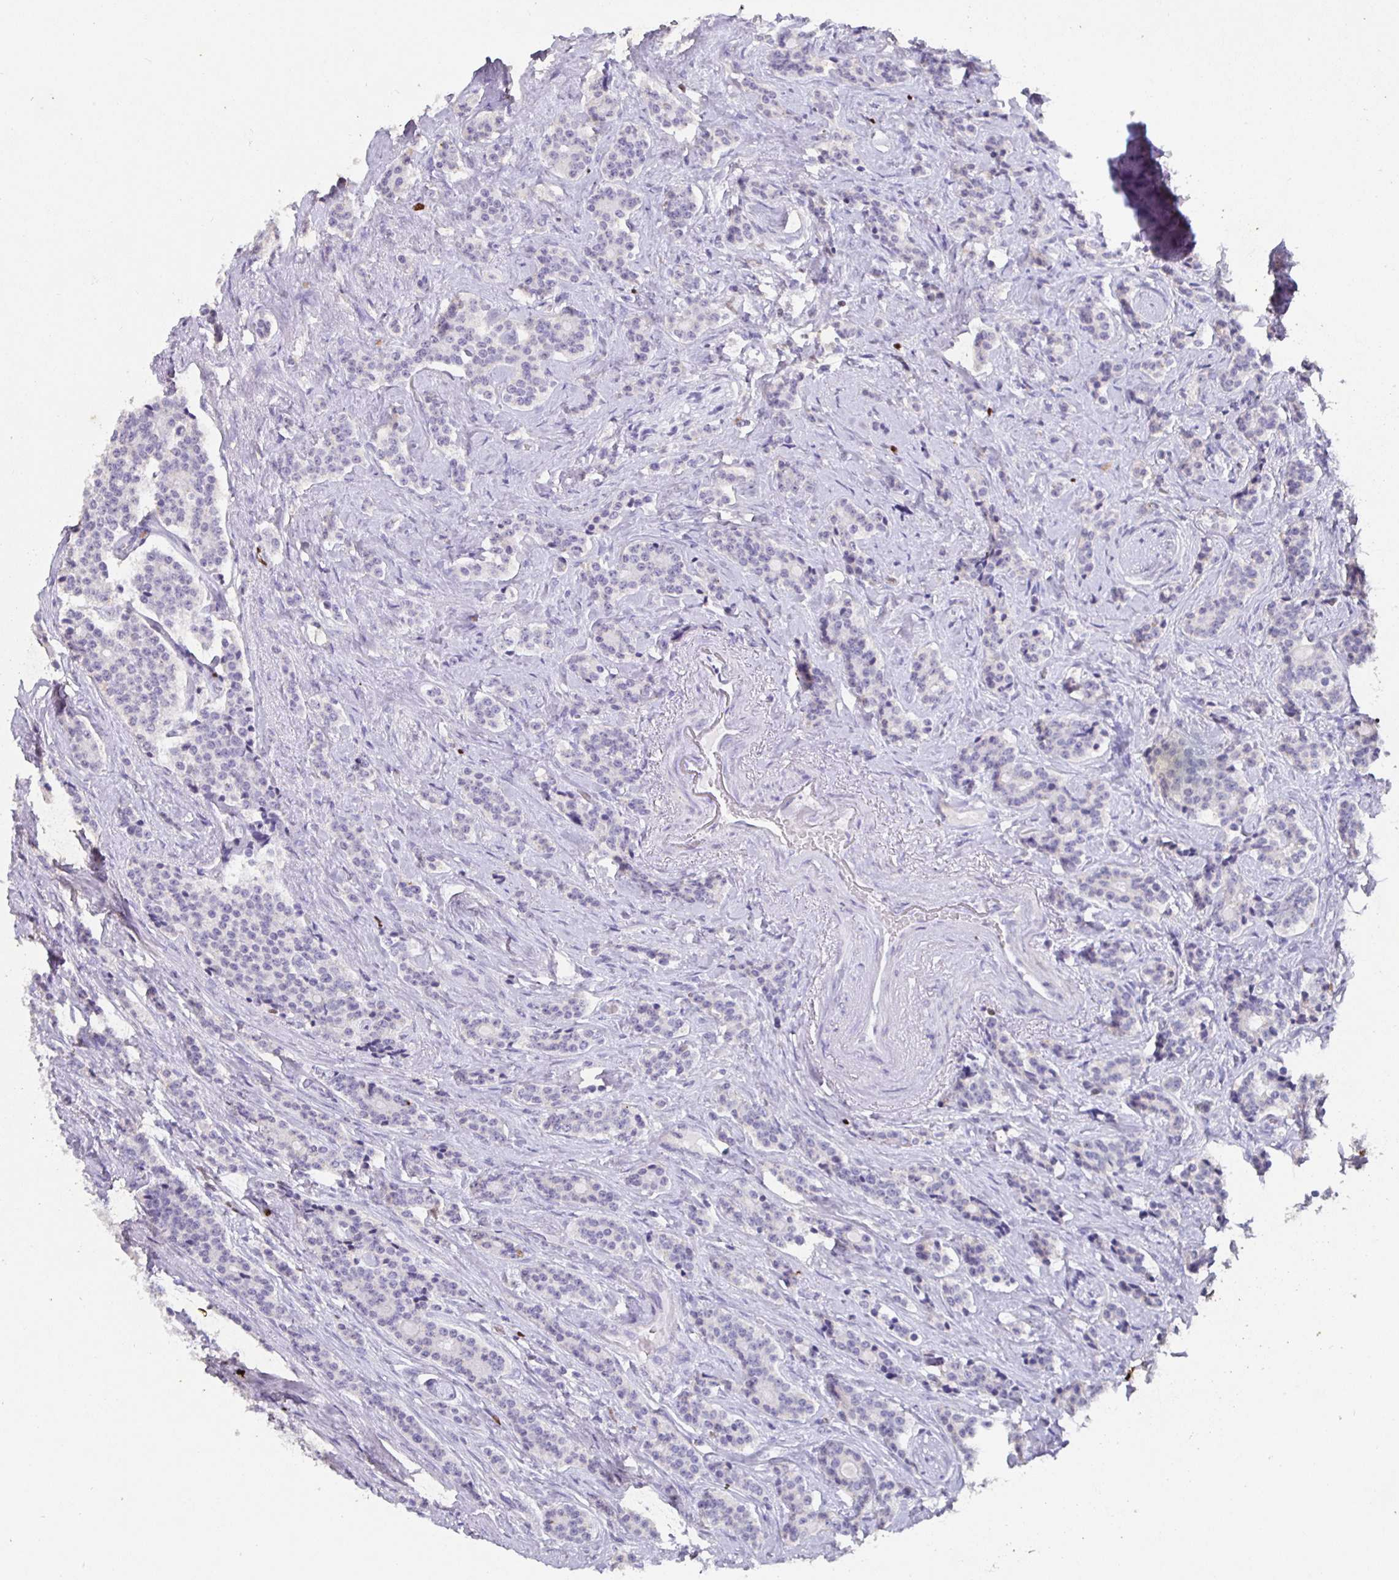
{"staining": {"intensity": "negative", "quantity": "none", "location": "none"}, "tissue": "carcinoid", "cell_type": "Tumor cells", "image_type": "cancer", "snomed": [{"axis": "morphology", "description": "Carcinoid, malignant, NOS"}, {"axis": "topography", "description": "Small intestine"}], "caption": "Immunohistochemical staining of human carcinoid displays no significant positivity in tumor cells.", "gene": "SATB1", "patient": {"sex": "female", "age": 73}}